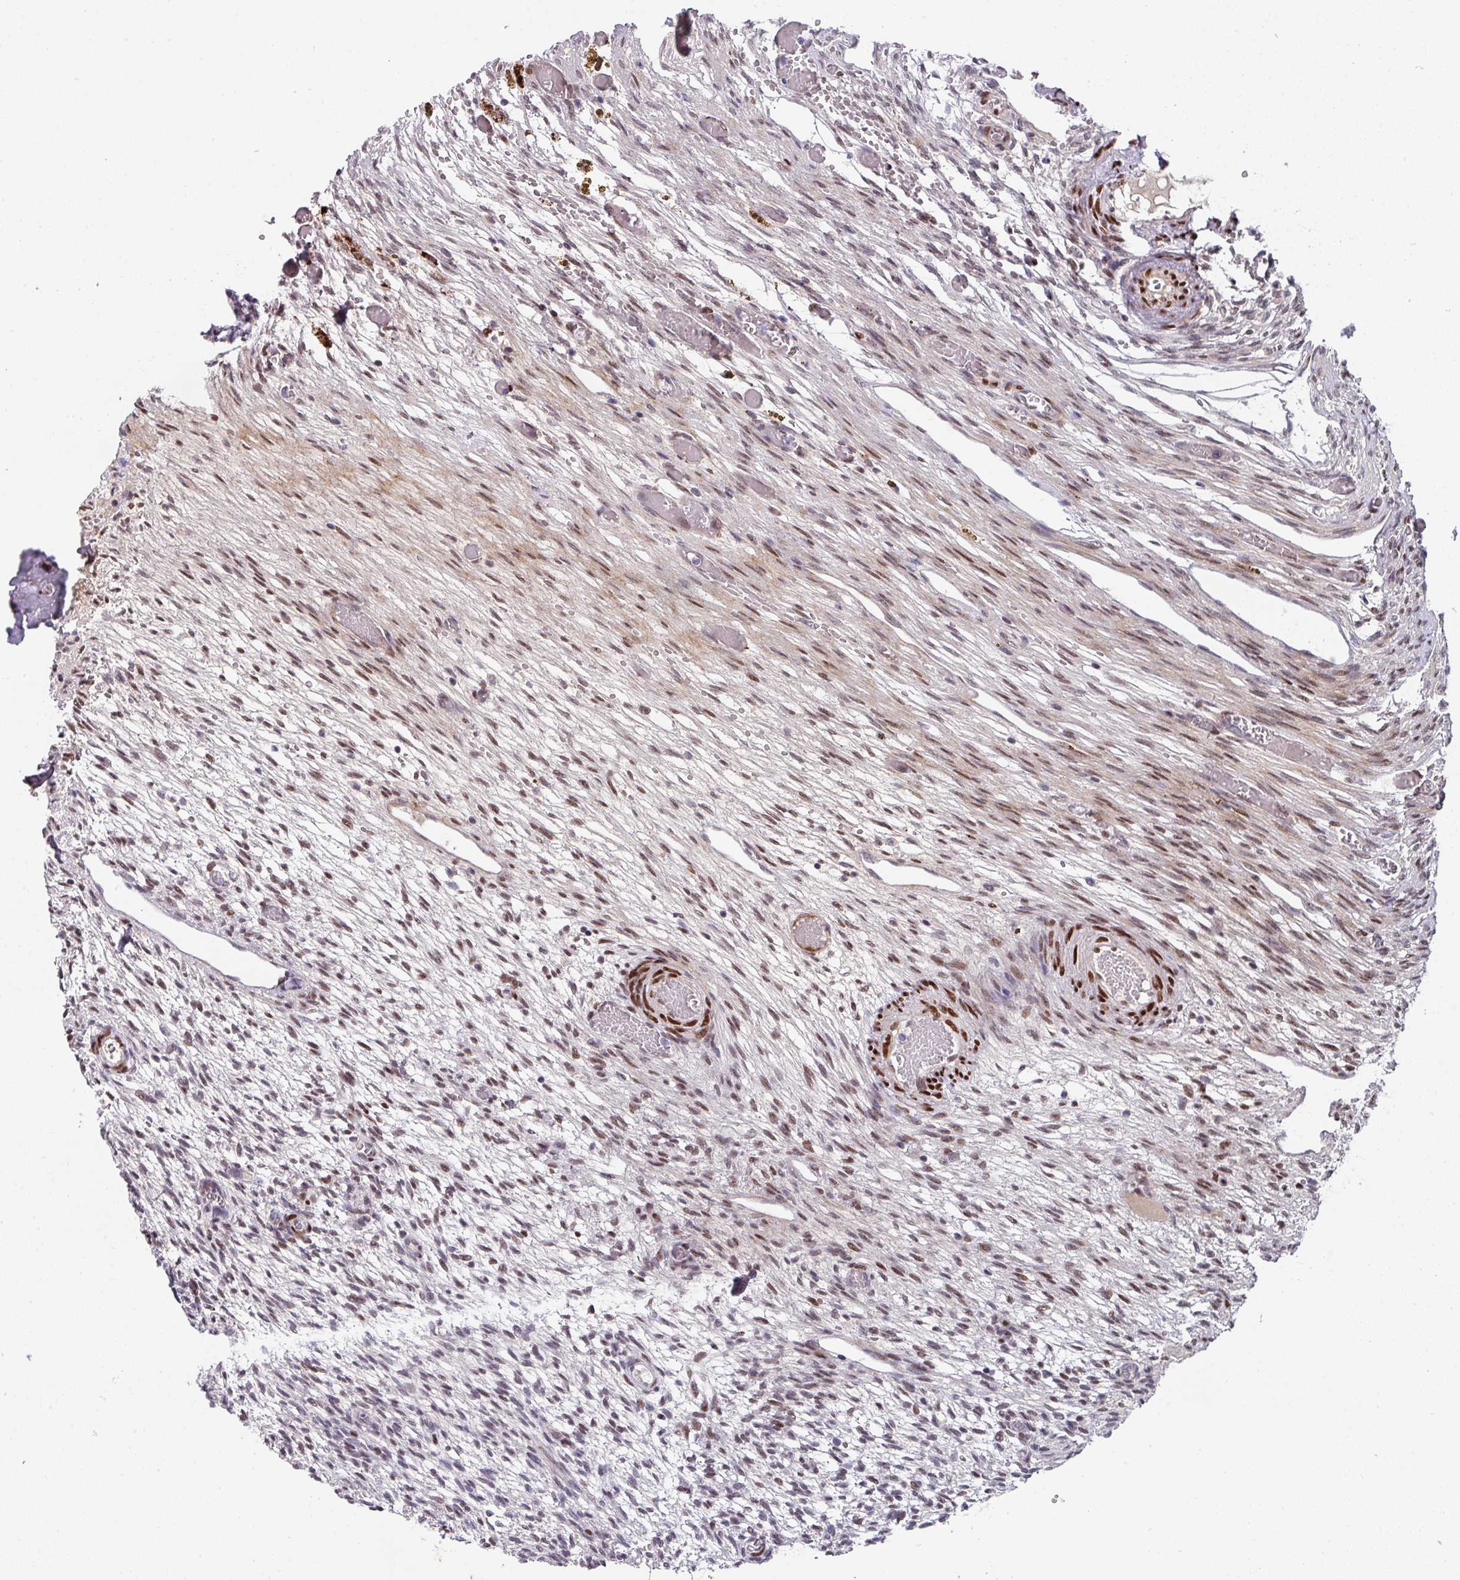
{"staining": {"intensity": "moderate", "quantity": ">75%", "location": "nuclear"}, "tissue": "ovary", "cell_type": "Follicle cells", "image_type": "normal", "snomed": [{"axis": "morphology", "description": "Normal tissue, NOS"}, {"axis": "topography", "description": "Ovary"}], "caption": "A high-resolution photomicrograph shows IHC staining of unremarkable ovary, which shows moderate nuclear positivity in approximately >75% of follicle cells. (Brightfield microscopy of DAB IHC at high magnification).", "gene": "CBX7", "patient": {"sex": "female", "age": 67}}